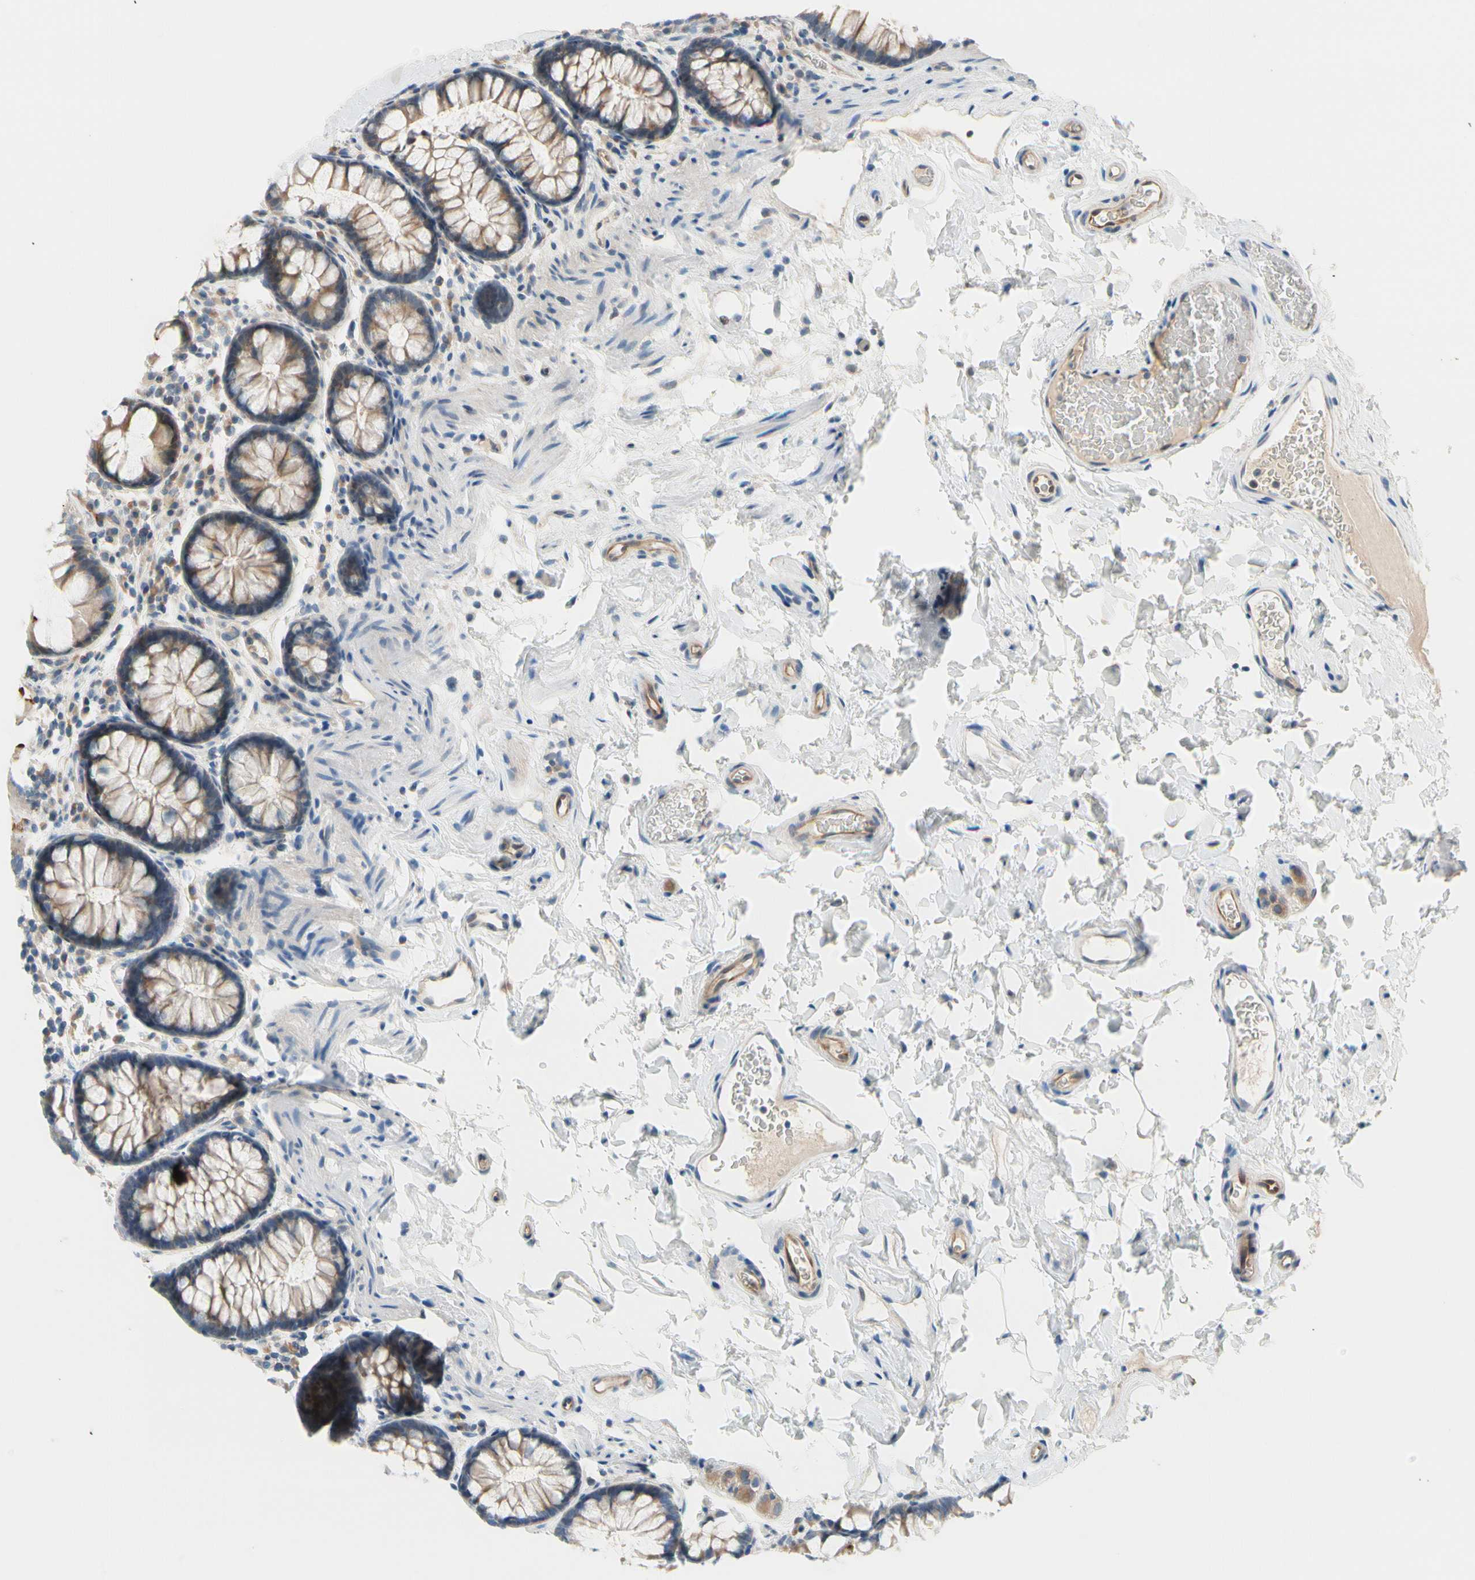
{"staining": {"intensity": "weak", "quantity": ">75%", "location": "cytoplasmic/membranous"}, "tissue": "colon", "cell_type": "Endothelial cells", "image_type": "normal", "snomed": [{"axis": "morphology", "description": "Normal tissue, NOS"}, {"axis": "topography", "description": "Colon"}], "caption": "An immunohistochemistry (IHC) image of normal tissue is shown. Protein staining in brown shows weak cytoplasmic/membranous positivity in colon within endothelial cells. The protein is stained brown, and the nuclei are stained in blue (DAB (3,3'-diaminobenzidine) IHC with brightfield microscopy, high magnification).", "gene": "CFAP36", "patient": {"sex": "female", "age": 80}}